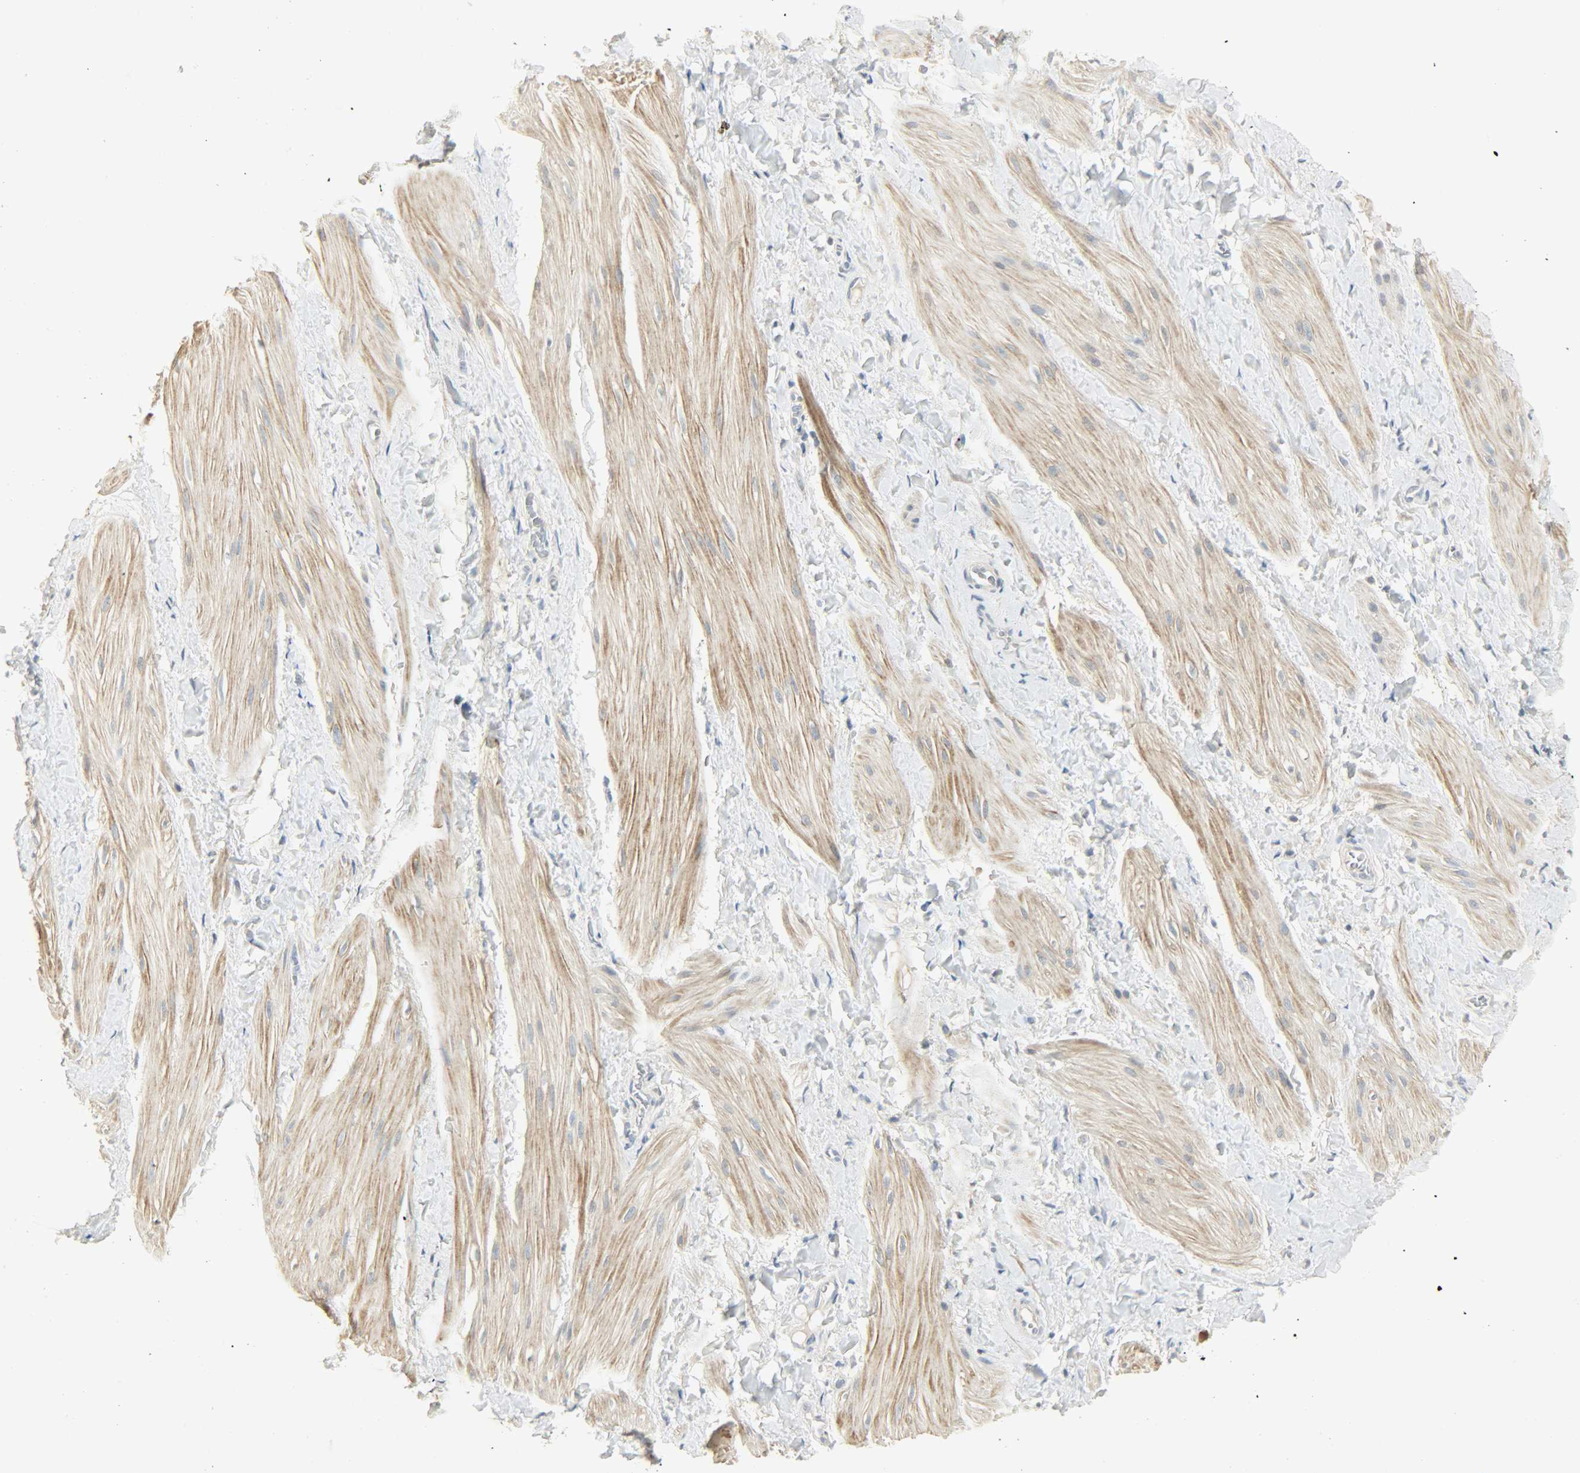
{"staining": {"intensity": "weak", "quantity": ">75%", "location": "cytoplasmic/membranous"}, "tissue": "smooth muscle", "cell_type": "Smooth muscle cells", "image_type": "normal", "snomed": [{"axis": "morphology", "description": "Normal tissue, NOS"}, {"axis": "topography", "description": "Smooth muscle"}], "caption": "The image demonstrates staining of normal smooth muscle, revealing weak cytoplasmic/membranous protein positivity (brown color) within smooth muscle cells. The protein is stained brown, and the nuclei are stained in blue (DAB (3,3'-diaminobenzidine) IHC with brightfield microscopy, high magnification).", "gene": "ENPEP", "patient": {"sex": "male", "age": 16}}